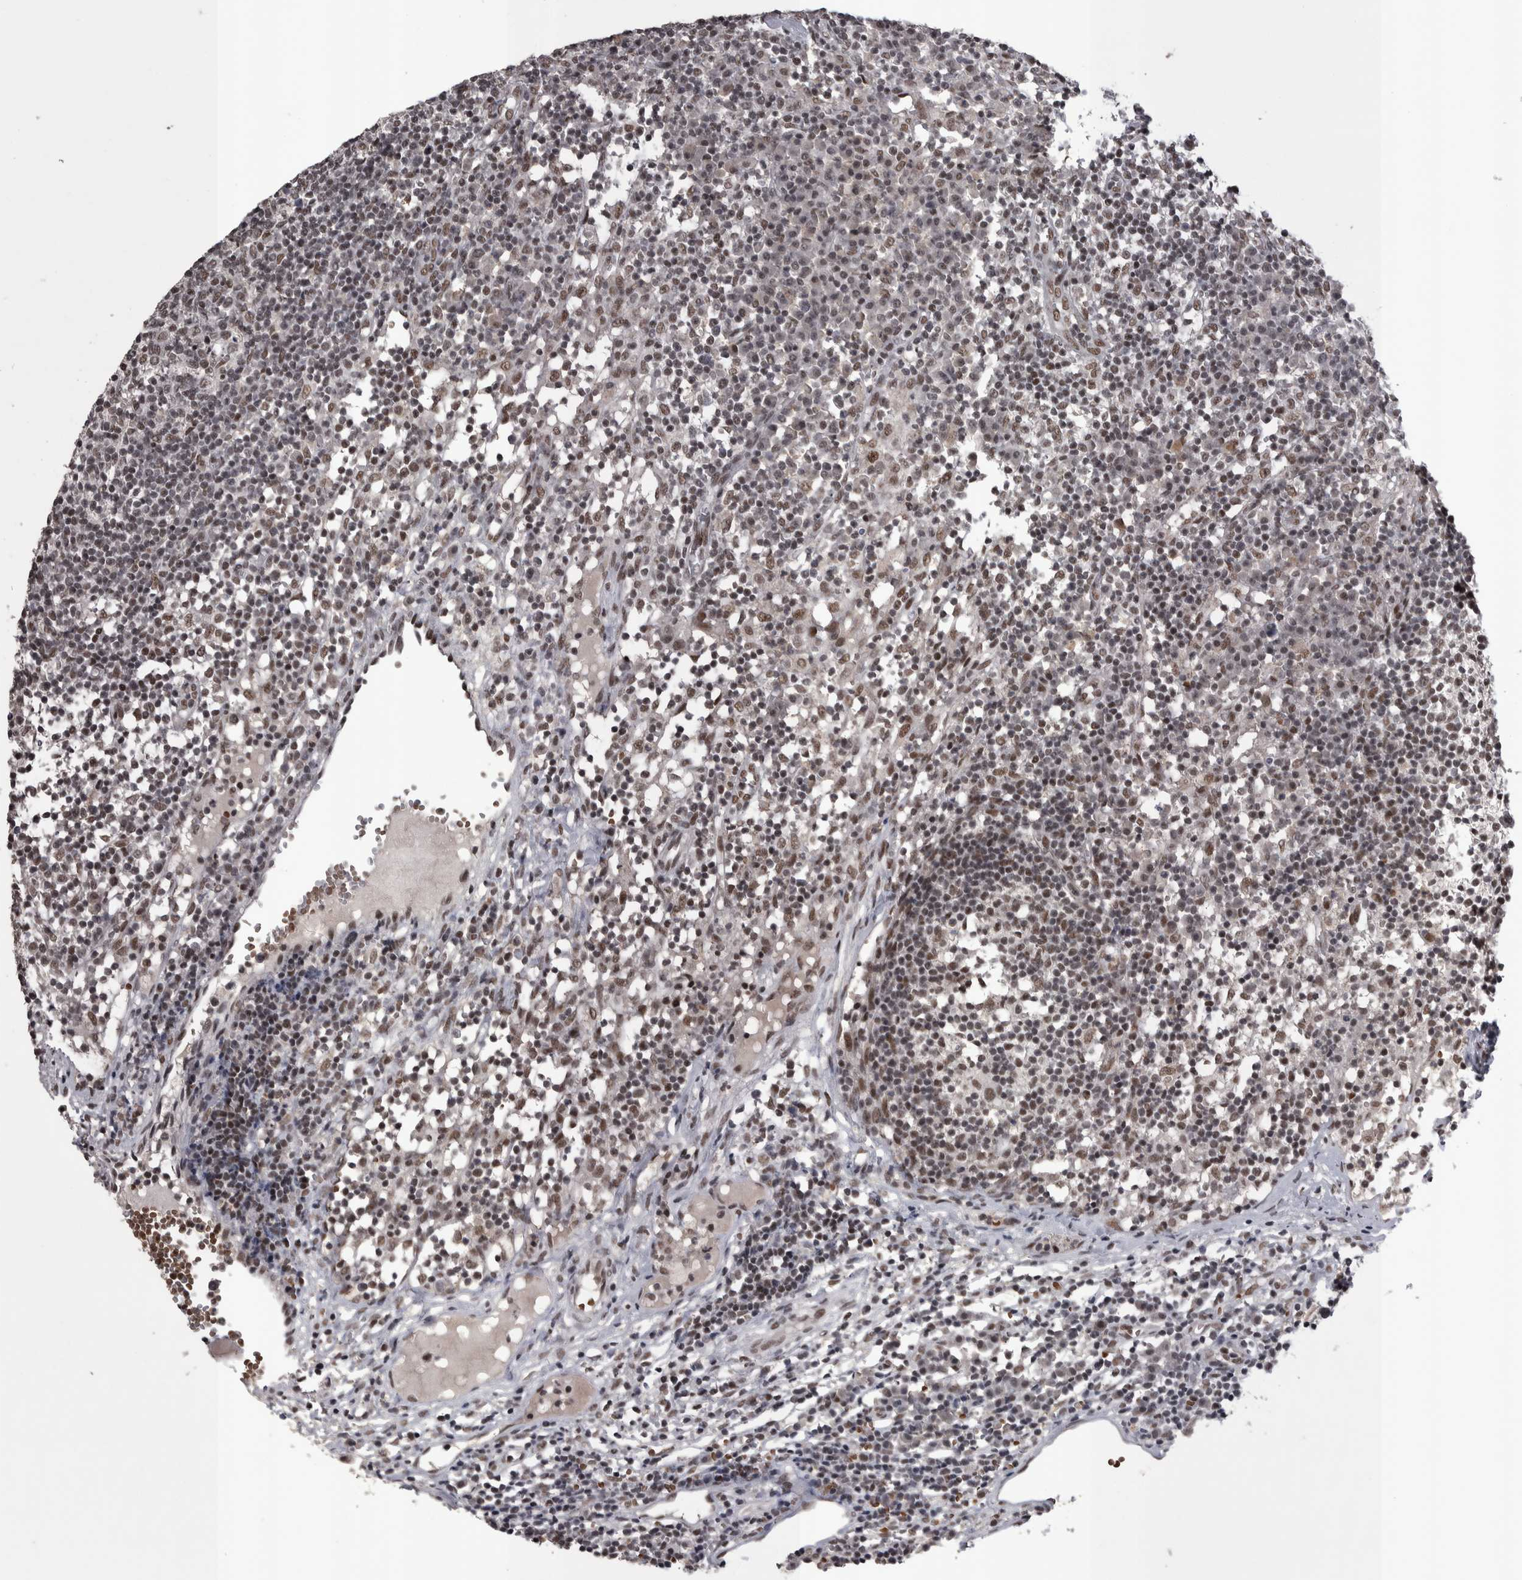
{"staining": {"intensity": "moderate", "quantity": ">75%", "location": "nuclear"}, "tissue": "lymph node", "cell_type": "Germinal center cells", "image_type": "normal", "snomed": [{"axis": "morphology", "description": "Normal tissue, NOS"}, {"axis": "morphology", "description": "Inflammation, NOS"}, {"axis": "topography", "description": "Lymph node"}], "caption": "Immunohistochemistry micrograph of unremarkable human lymph node stained for a protein (brown), which displays medium levels of moderate nuclear expression in approximately >75% of germinal center cells.", "gene": "DMTF1", "patient": {"sex": "male", "age": 55}}